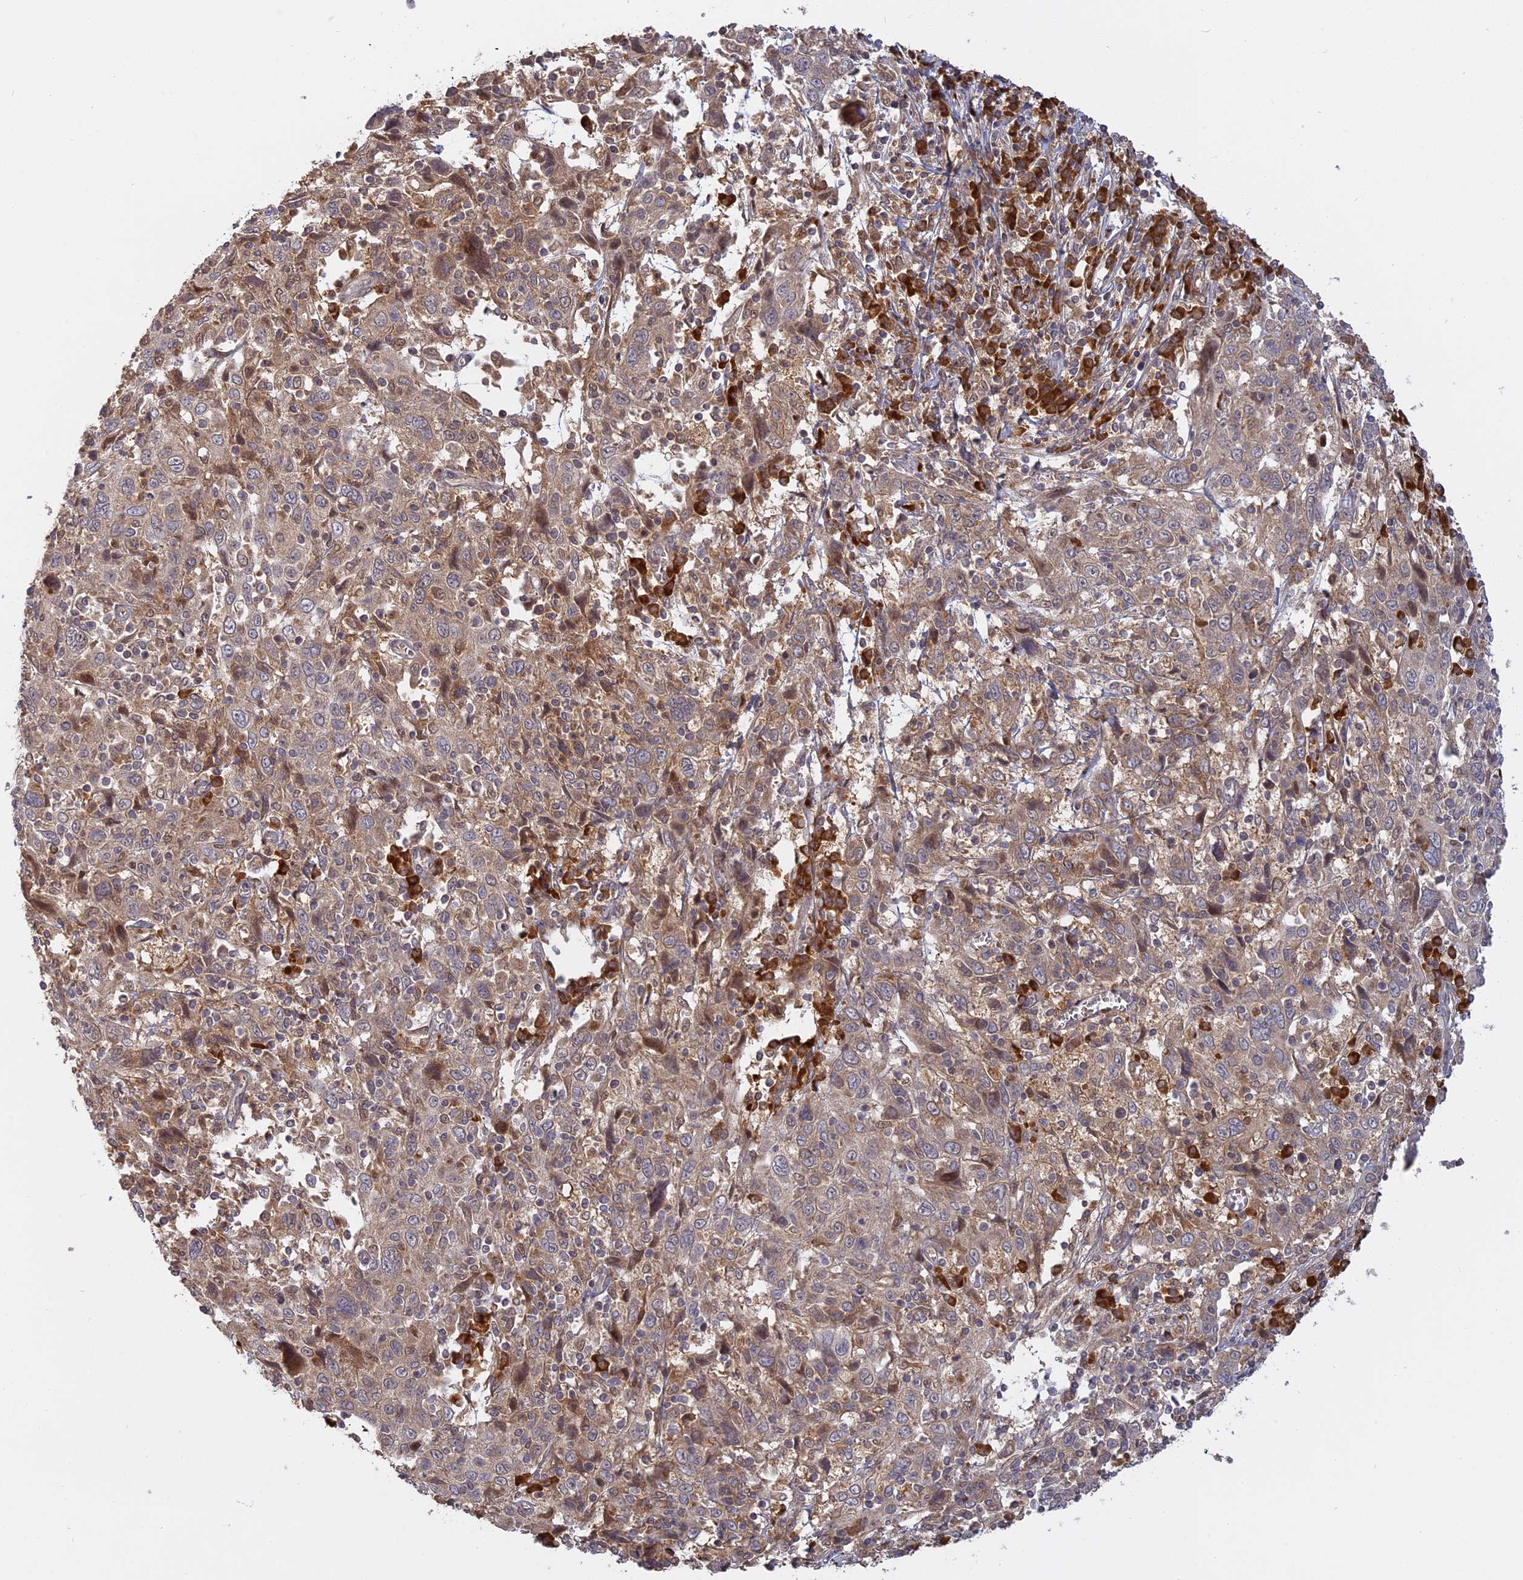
{"staining": {"intensity": "weak", "quantity": "25%-75%", "location": "cytoplasmic/membranous"}, "tissue": "cervical cancer", "cell_type": "Tumor cells", "image_type": "cancer", "snomed": [{"axis": "morphology", "description": "Squamous cell carcinoma, NOS"}, {"axis": "topography", "description": "Cervix"}], "caption": "Immunohistochemical staining of squamous cell carcinoma (cervical) reveals weak cytoplasmic/membranous protein staining in about 25%-75% of tumor cells. Using DAB (brown) and hematoxylin (blue) stains, captured at high magnification using brightfield microscopy.", "gene": "TMEM208", "patient": {"sex": "female", "age": 46}}